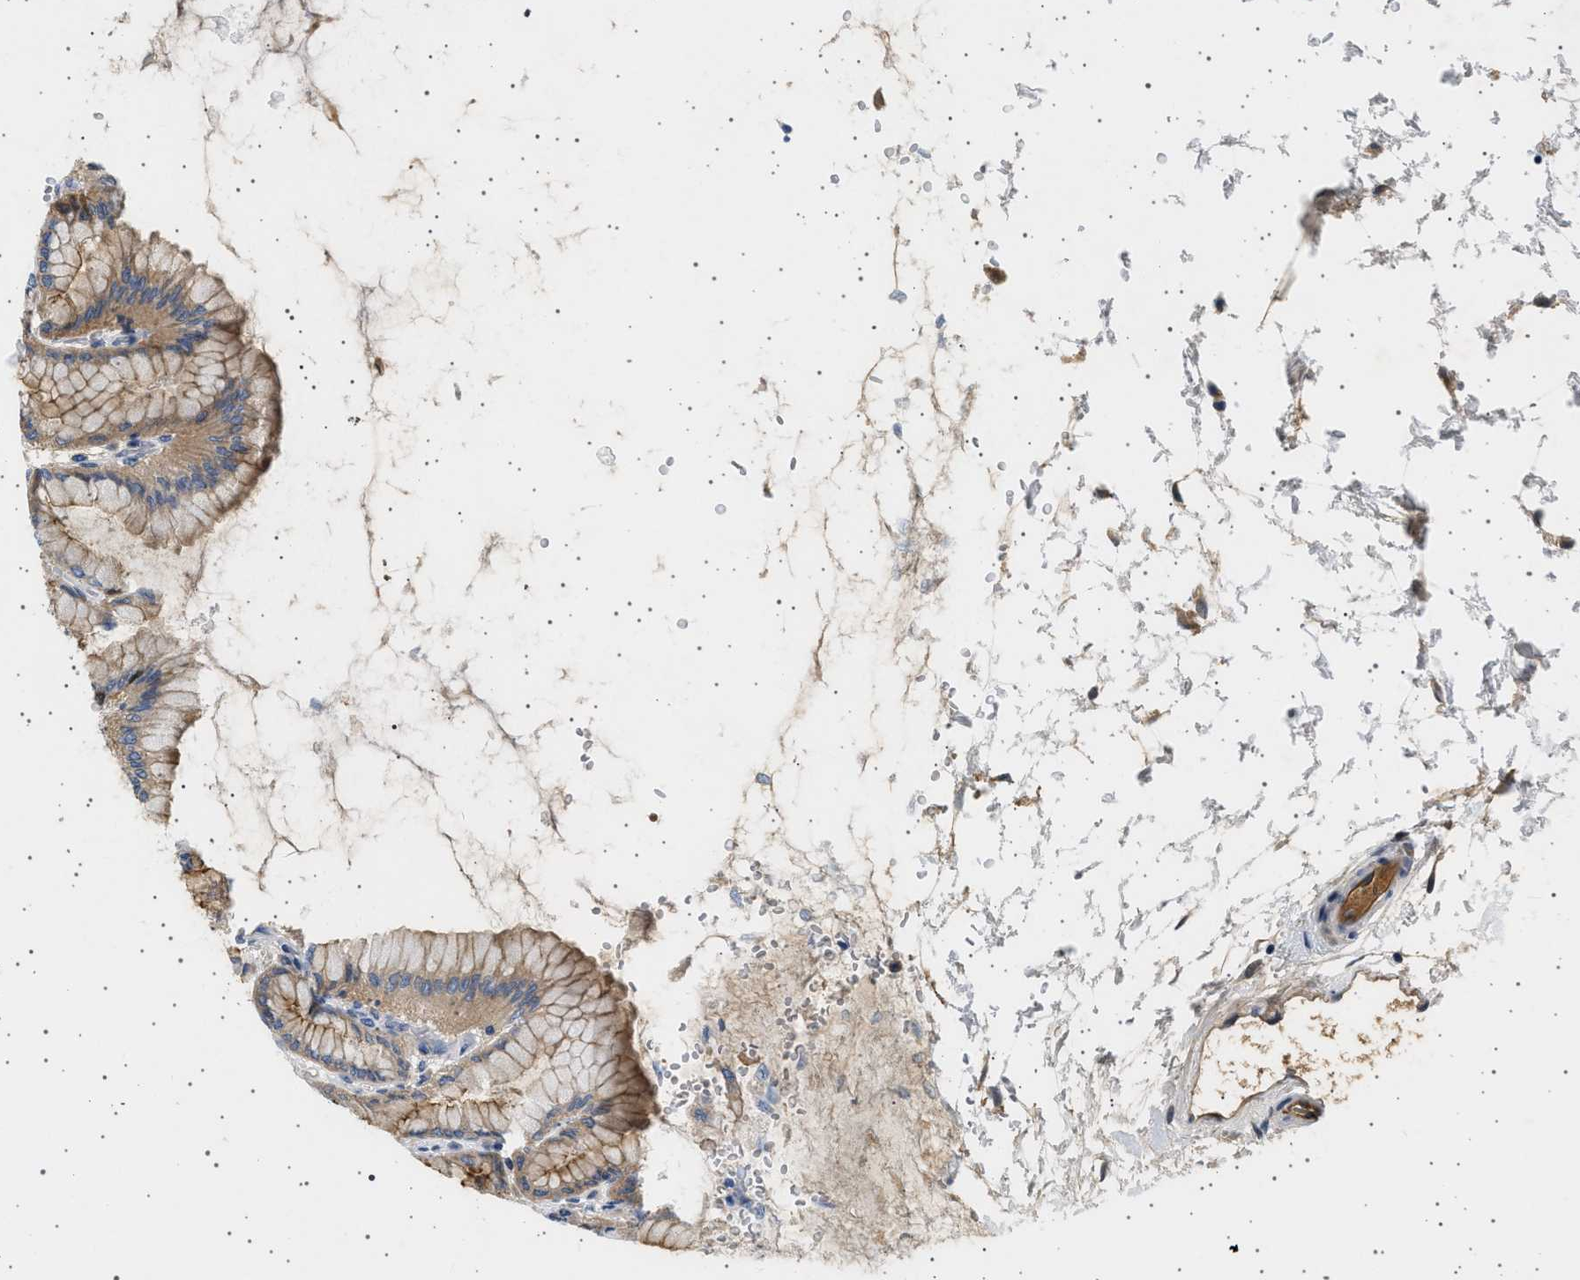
{"staining": {"intensity": "moderate", "quantity": ">75%", "location": "cytoplasmic/membranous"}, "tissue": "stomach", "cell_type": "Glandular cells", "image_type": "normal", "snomed": [{"axis": "morphology", "description": "Normal tissue, NOS"}, {"axis": "topography", "description": "Stomach, upper"}], "caption": "This image displays immunohistochemistry staining of unremarkable human stomach, with medium moderate cytoplasmic/membranous staining in about >75% of glandular cells.", "gene": "PLPP6", "patient": {"sex": "female", "age": 56}}